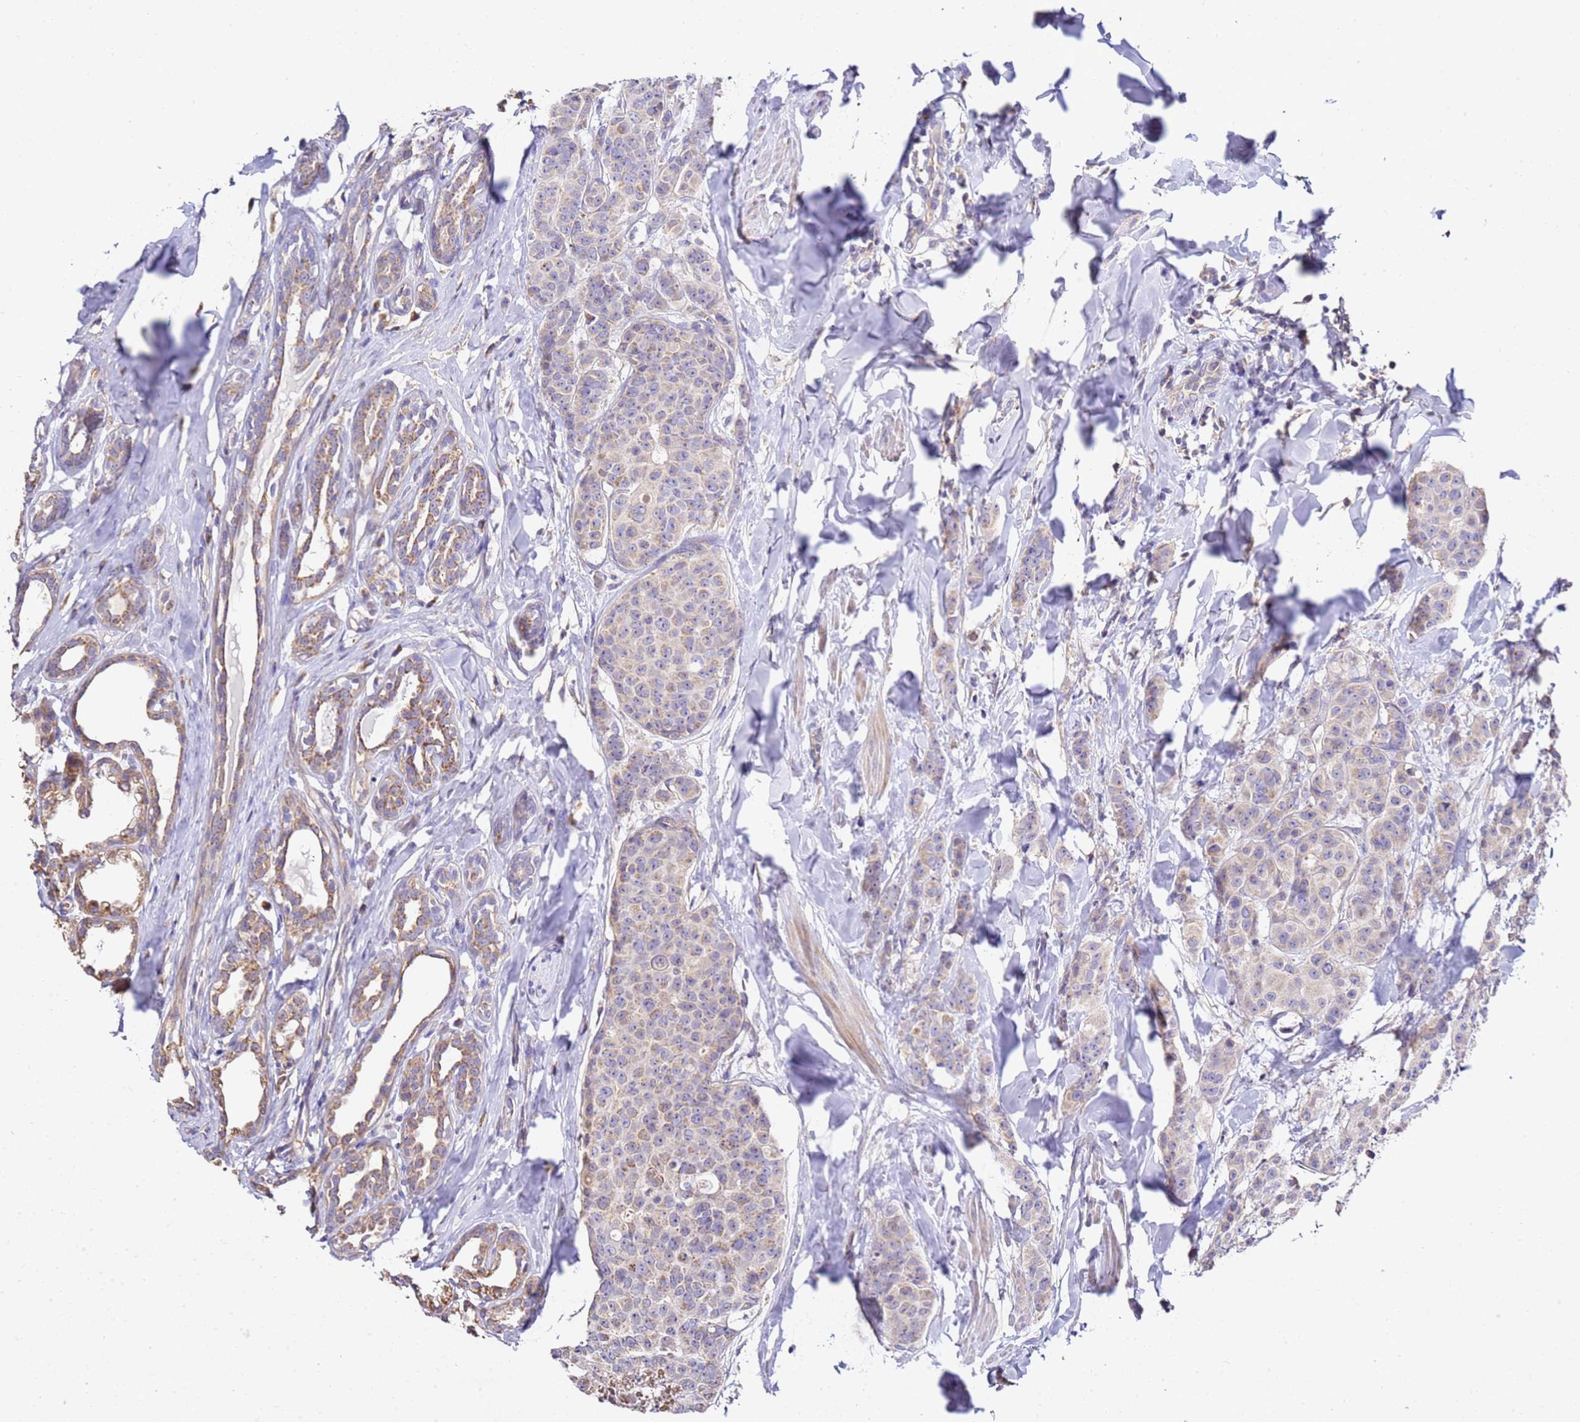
{"staining": {"intensity": "weak", "quantity": "<25%", "location": "cytoplasmic/membranous"}, "tissue": "breast cancer", "cell_type": "Tumor cells", "image_type": "cancer", "snomed": [{"axis": "morphology", "description": "Duct carcinoma"}, {"axis": "topography", "description": "Breast"}], "caption": "IHC micrograph of infiltrating ductal carcinoma (breast) stained for a protein (brown), which reveals no positivity in tumor cells. (Brightfield microscopy of DAB (3,3'-diaminobenzidine) IHC at high magnification).", "gene": "OR2B11", "patient": {"sex": "female", "age": 40}}